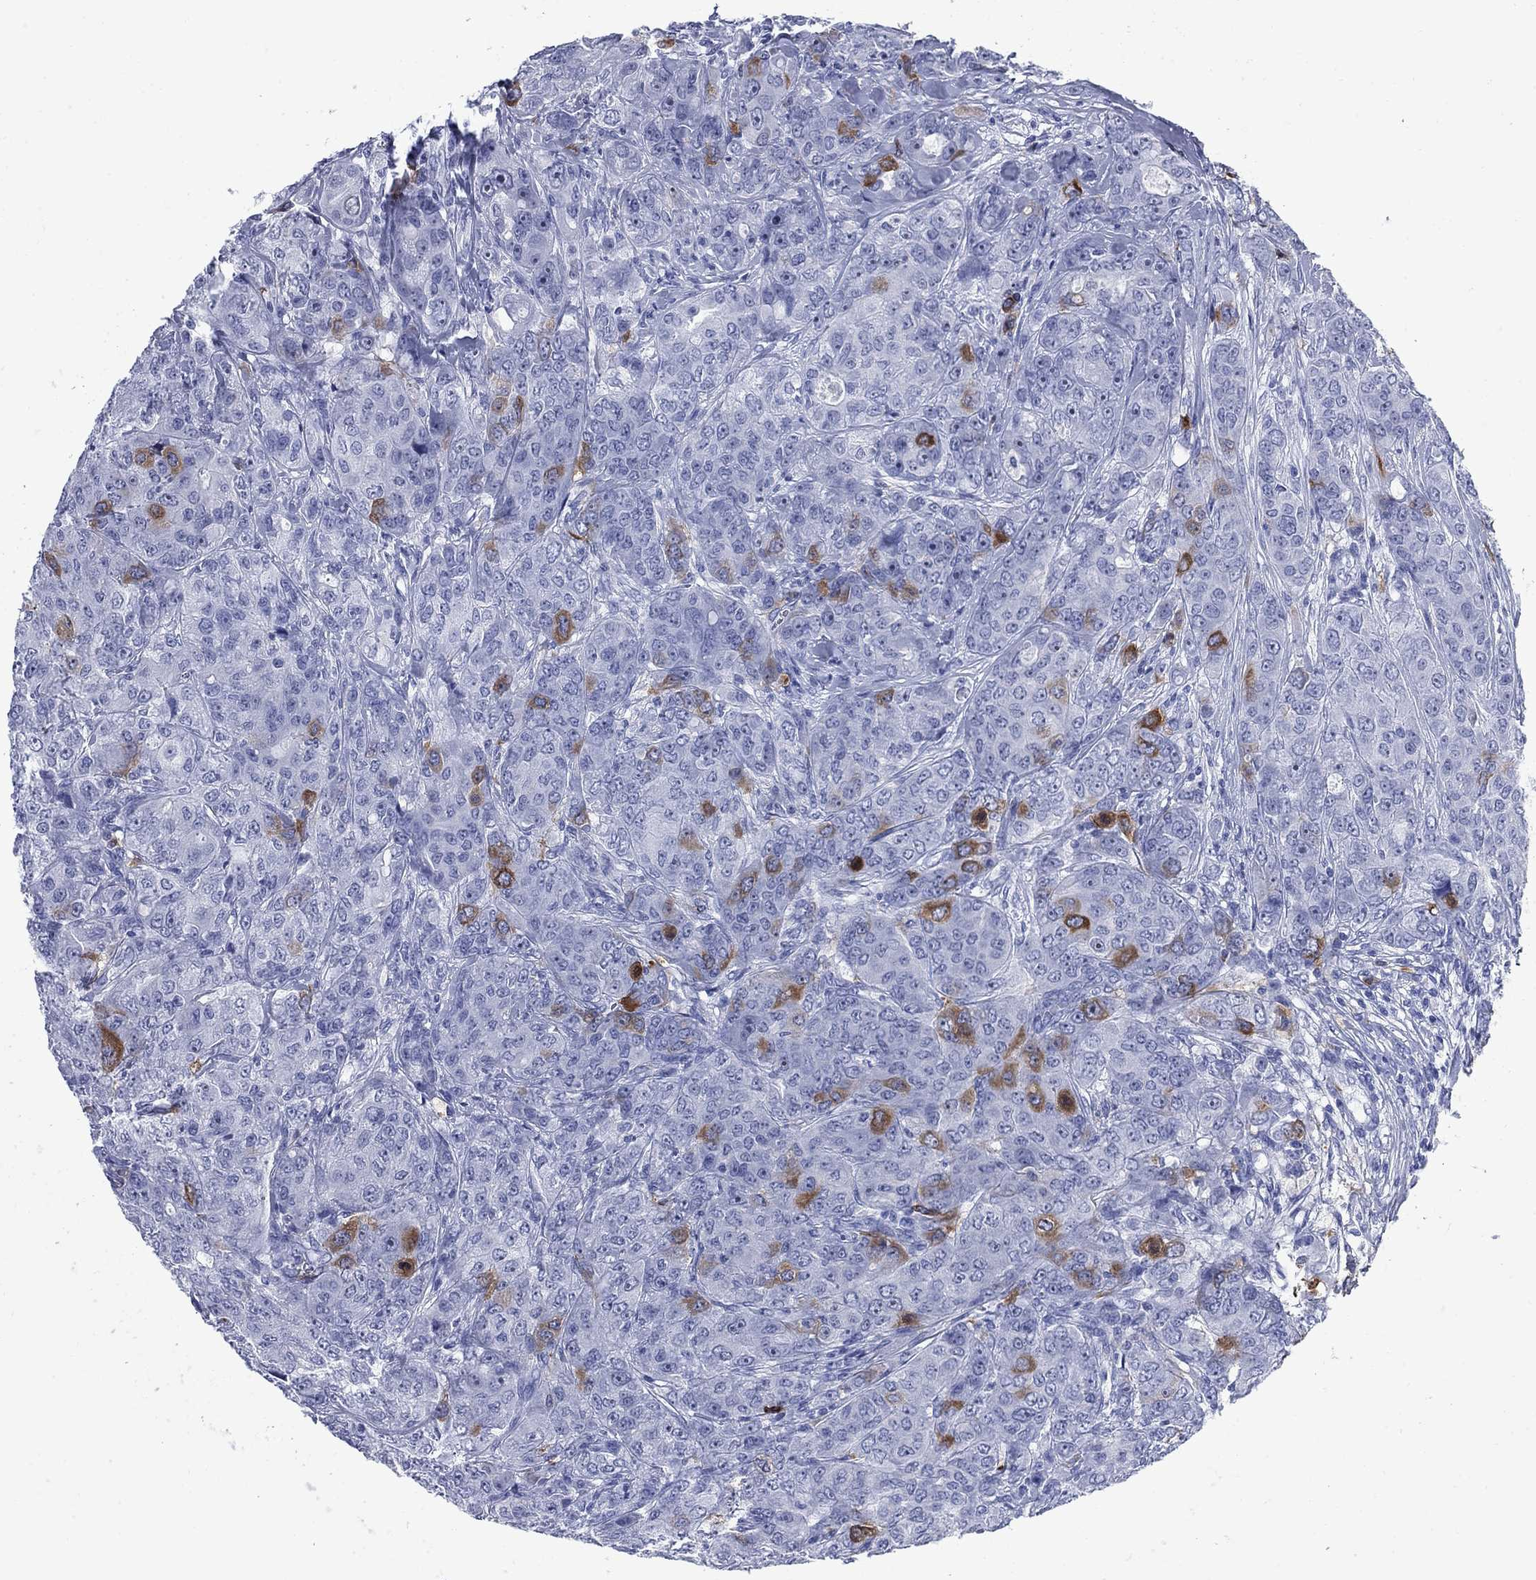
{"staining": {"intensity": "strong", "quantity": "<25%", "location": "cytoplasmic/membranous"}, "tissue": "breast cancer", "cell_type": "Tumor cells", "image_type": "cancer", "snomed": [{"axis": "morphology", "description": "Duct carcinoma"}, {"axis": "topography", "description": "Breast"}], "caption": "Immunohistochemical staining of breast cancer shows medium levels of strong cytoplasmic/membranous positivity in about <25% of tumor cells.", "gene": "TACC3", "patient": {"sex": "female", "age": 43}}